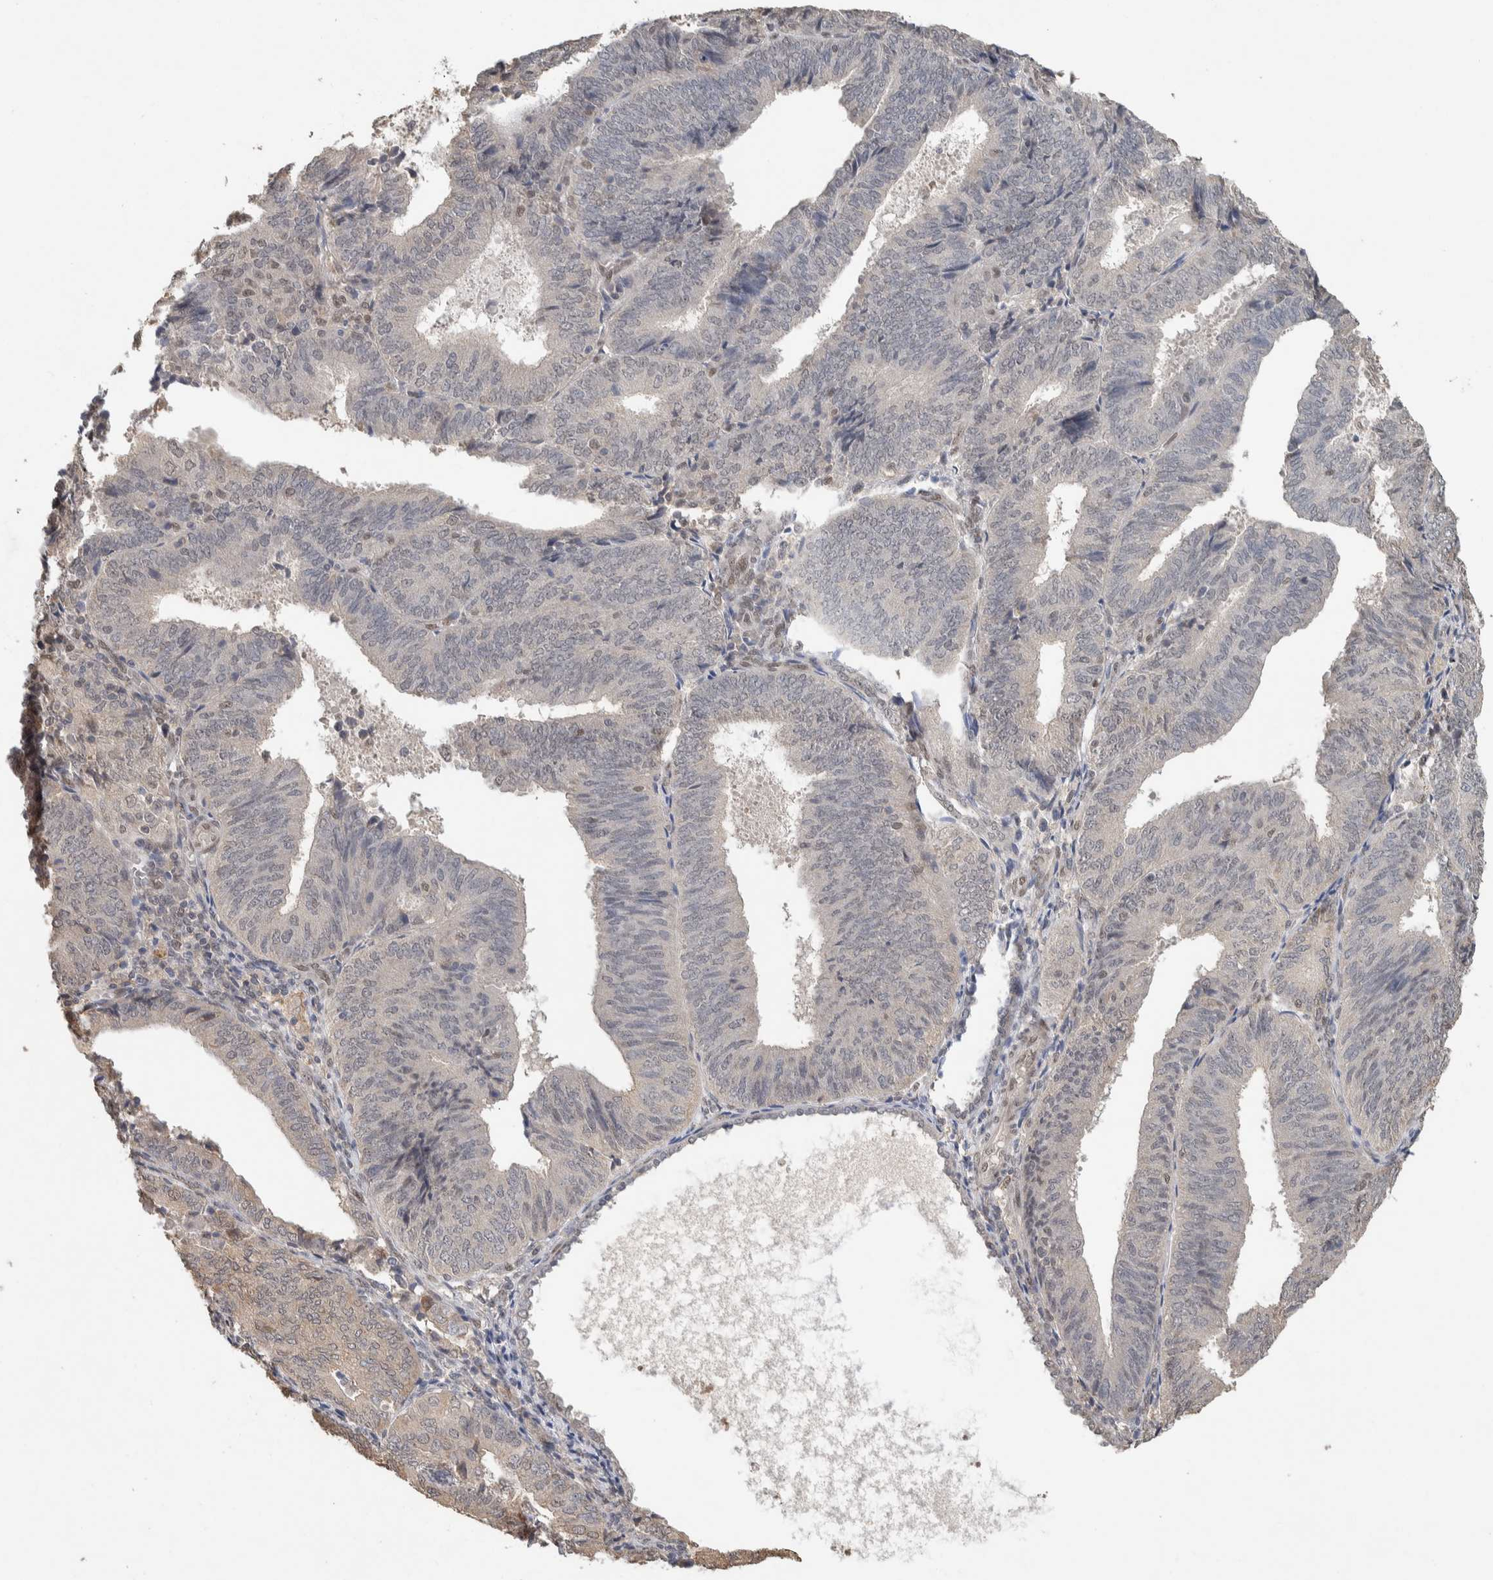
{"staining": {"intensity": "weak", "quantity": "25%-75%", "location": "cytoplasmic/membranous"}, "tissue": "endometrial cancer", "cell_type": "Tumor cells", "image_type": "cancer", "snomed": [{"axis": "morphology", "description": "Adenocarcinoma, NOS"}, {"axis": "topography", "description": "Endometrium"}], "caption": "Immunohistochemical staining of human endometrial cancer shows low levels of weak cytoplasmic/membranous protein staining in about 25%-75% of tumor cells. Immunohistochemistry (ihc) stains the protein in brown and the nuclei are stained blue.", "gene": "CYSRT1", "patient": {"sex": "female", "age": 81}}